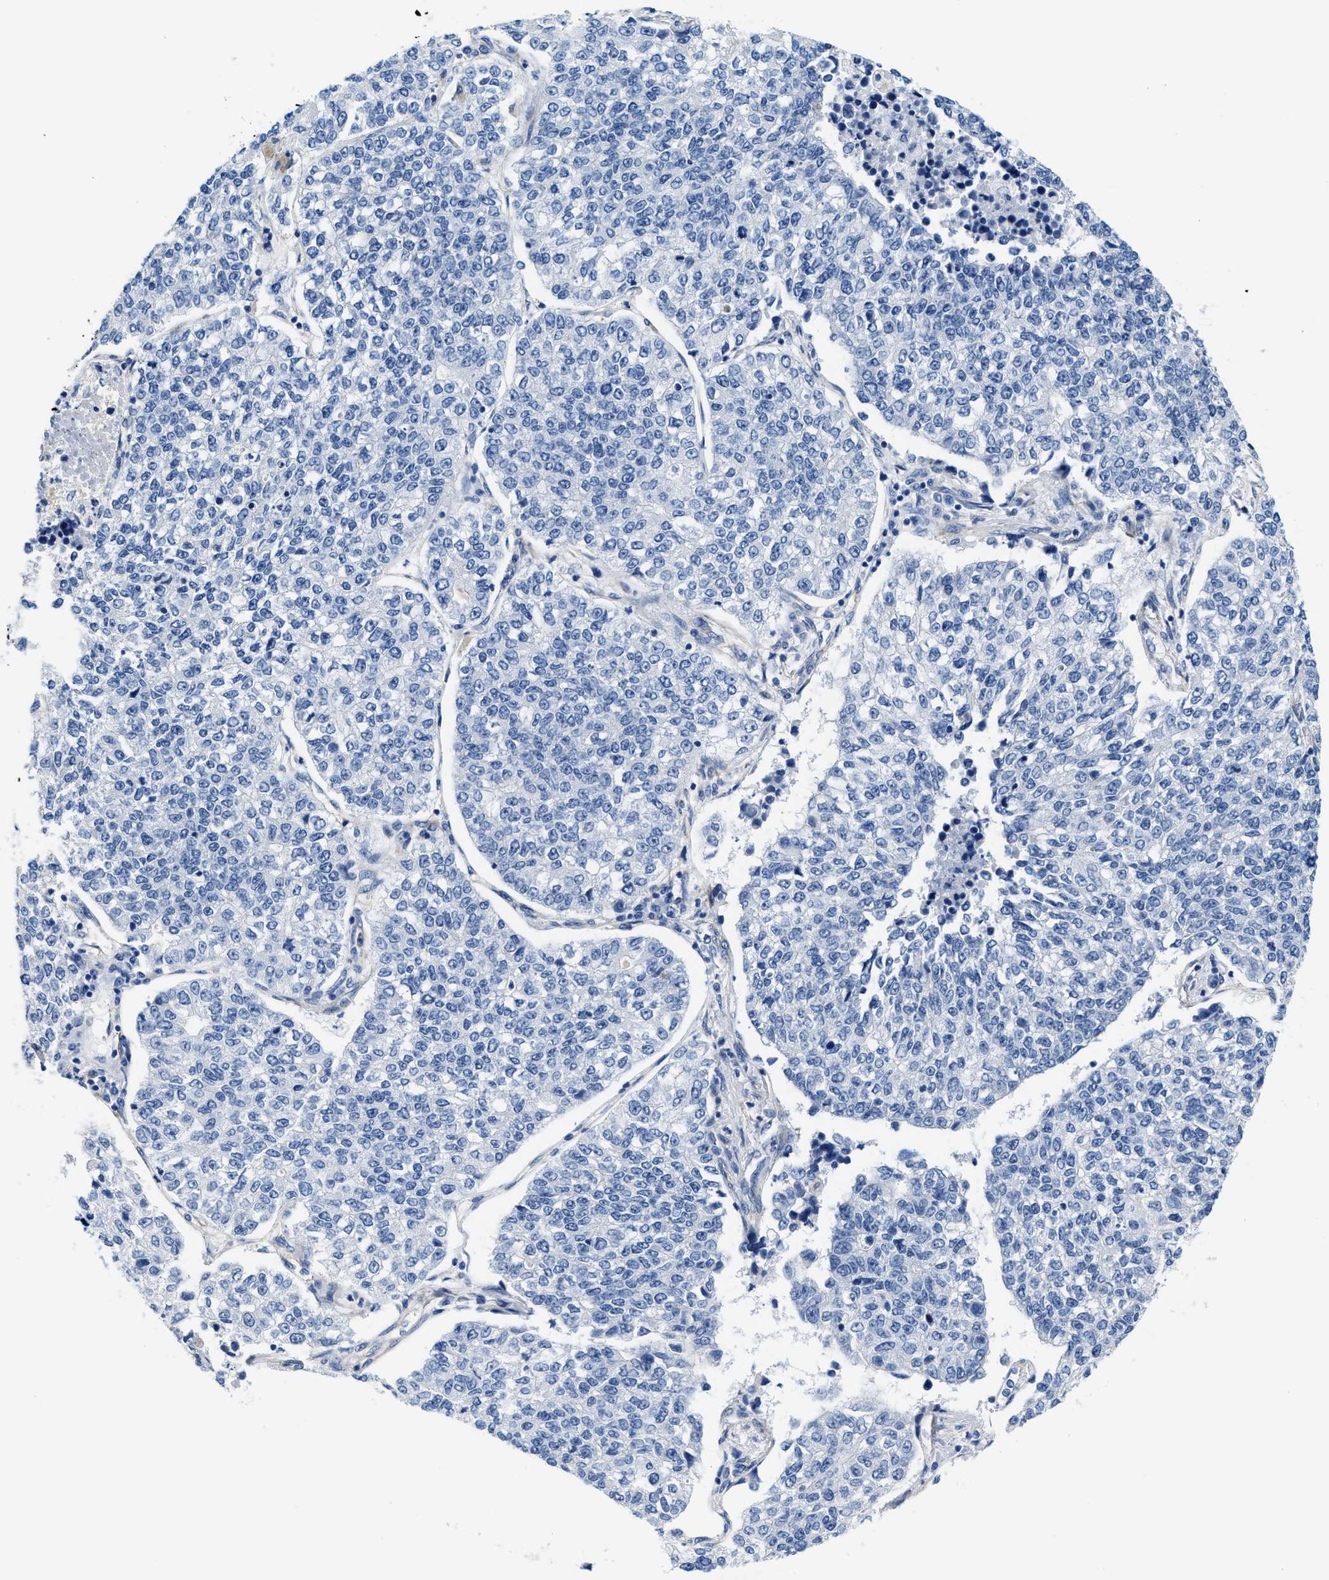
{"staining": {"intensity": "negative", "quantity": "none", "location": "none"}, "tissue": "lung cancer", "cell_type": "Tumor cells", "image_type": "cancer", "snomed": [{"axis": "morphology", "description": "Adenocarcinoma, NOS"}, {"axis": "topography", "description": "Lung"}], "caption": "An immunohistochemistry histopathology image of lung cancer is shown. There is no staining in tumor cells of lung cancer.", "gene": "DSCAM", "patient": {"sex": "male", "age": 49}}